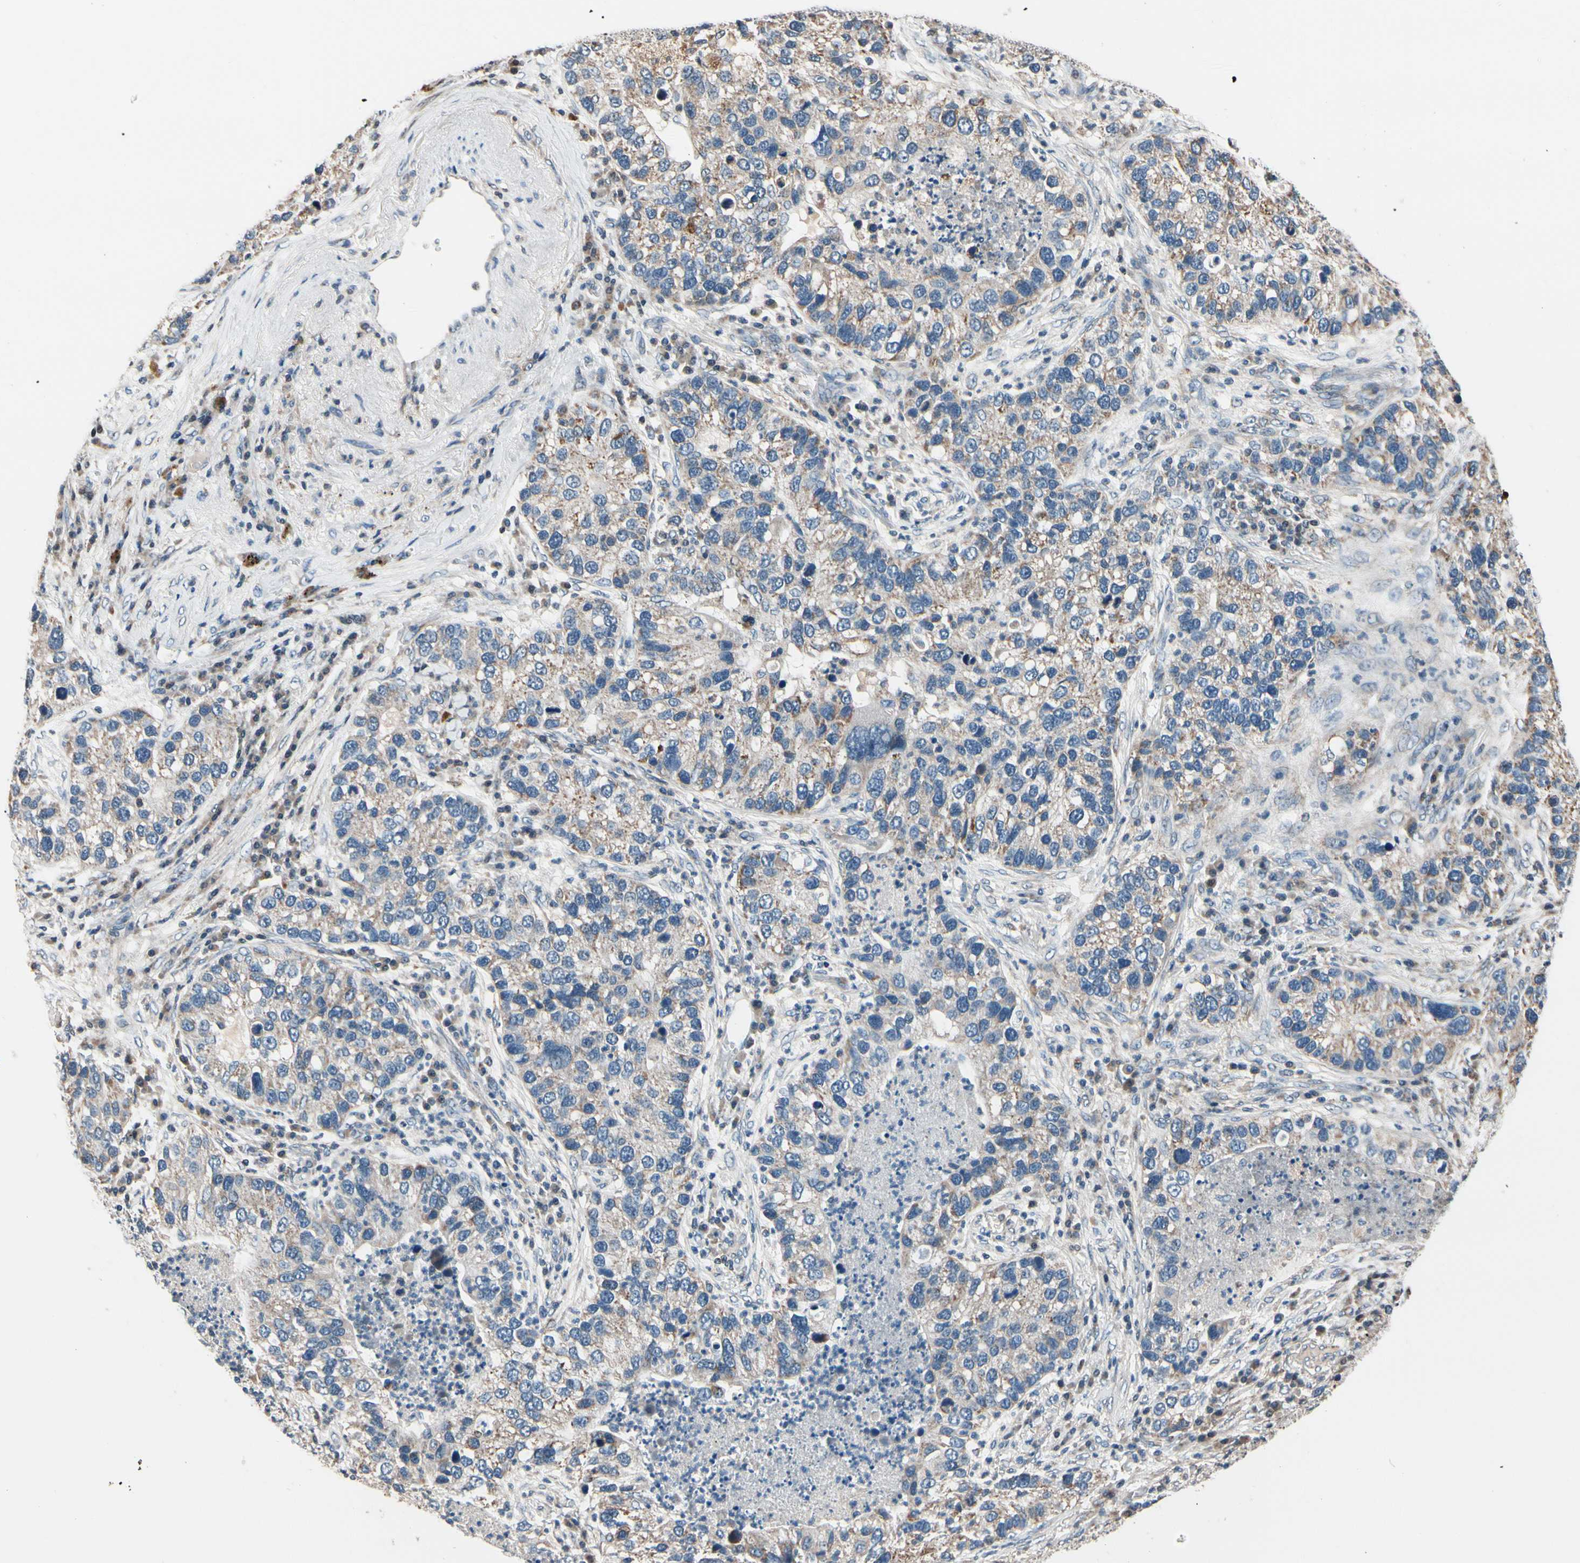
{"staining": {"intensity": "moderate", "quantity": "25%-75%", "location": "cytoplasmic/membranous"}, "tissue": "lung cancer", "cell_type": "Tumor cells", "image_type": "cancer", "snomed": [{"axis": "morphology", "description": "Normal tissue, NOS"}, {"axis": "morphology", "description": "Adenocarcinoma, NOS"}, {"axis": "topography", "description": "Bronchus"}, {"axis": "topography", "description": "Lung"}], "caption": "Immunohistochemistry image of neoplastic tissue: human adenocarcinoma (lung) stained using immunohistochemistry (IHC) reveals medium levels of moderate protein expression localized specifically in the cytoplasmic/membranous of tumor cells, appearing as a cytoplasmic/membranous brown color.", "gene": "TMEM176A", "patient": {"sex": "male", "age": 54}}